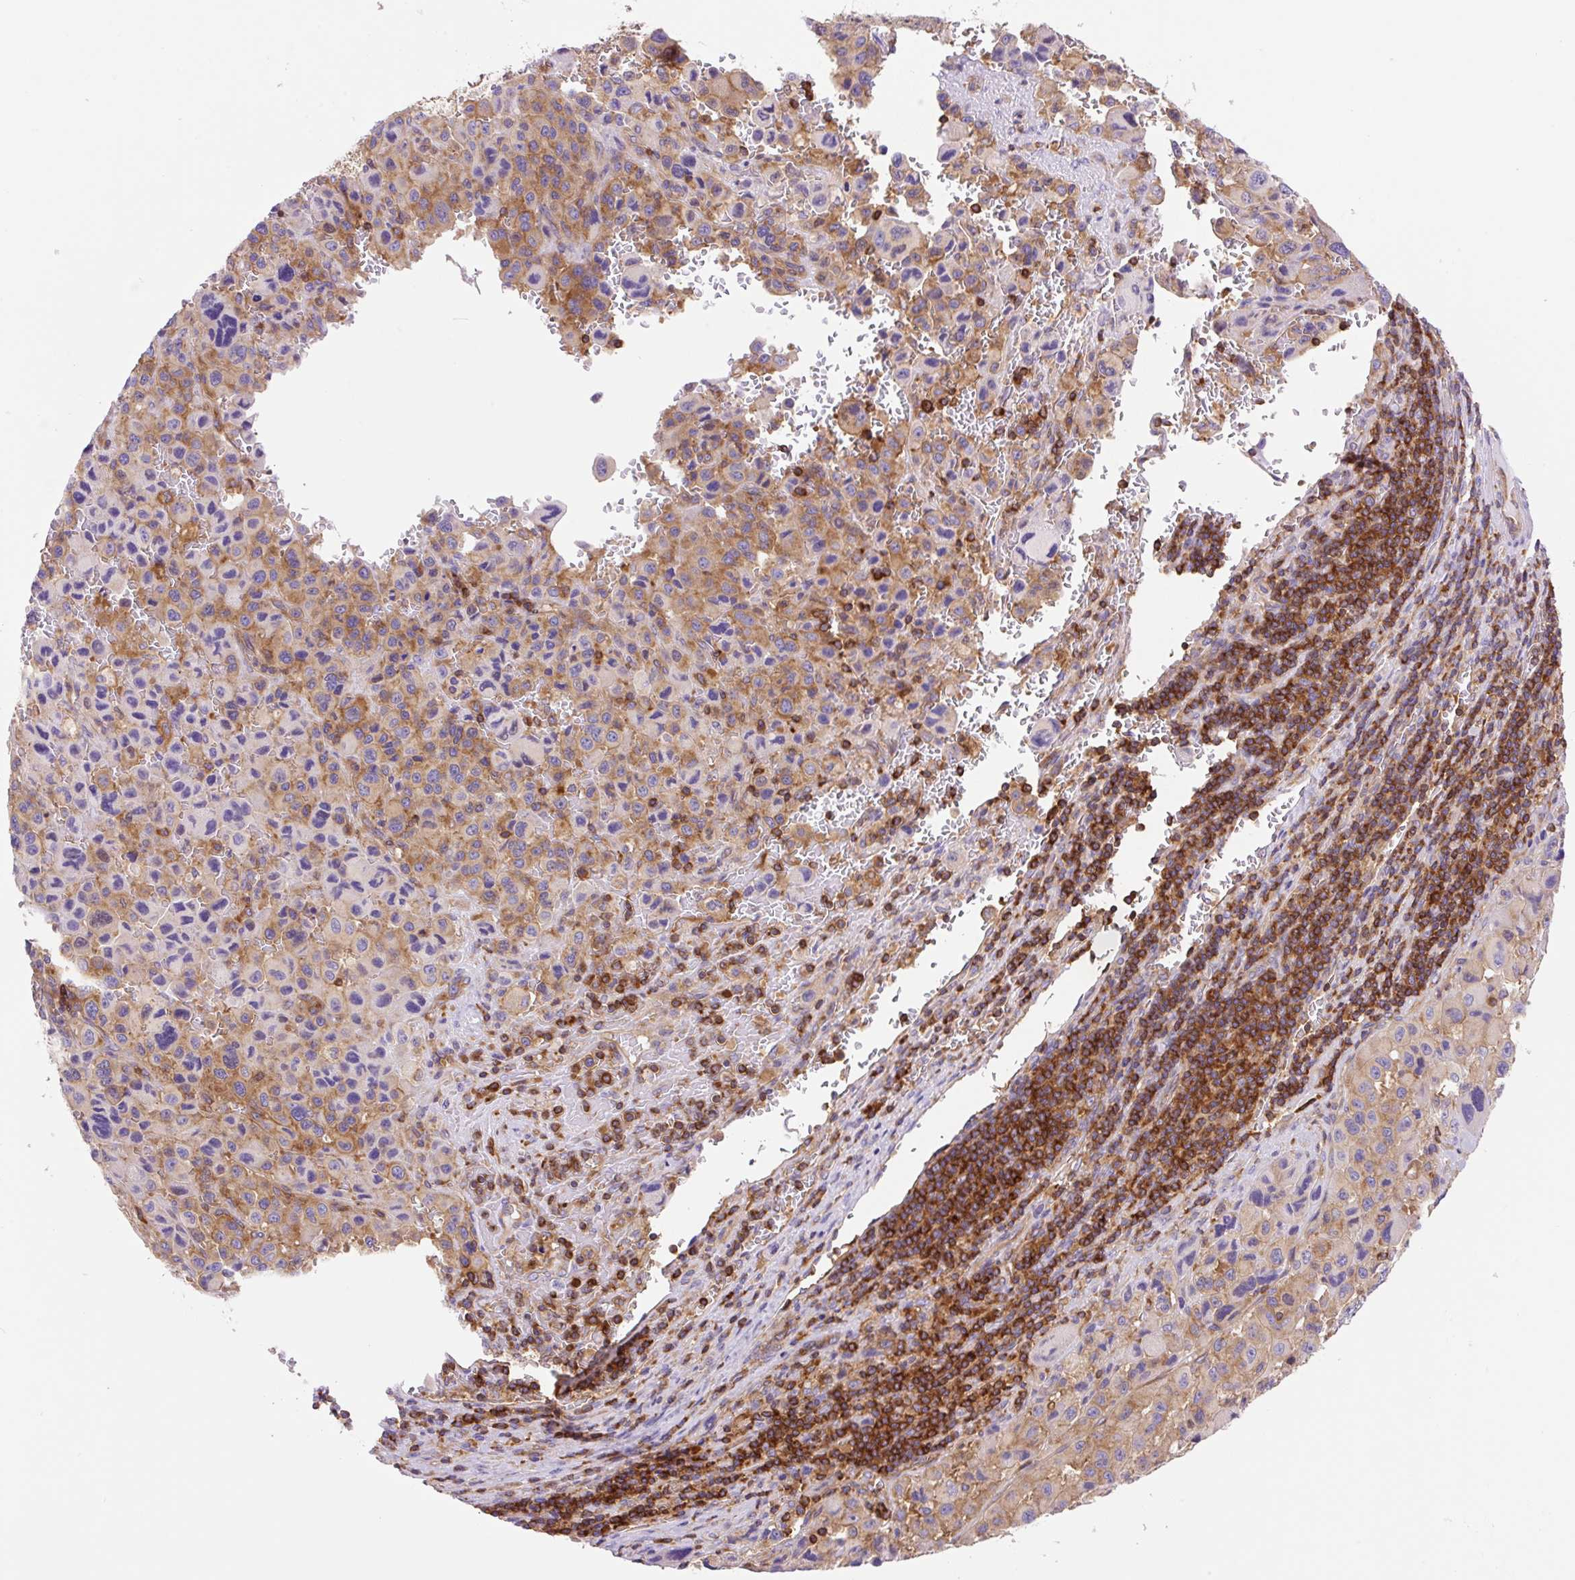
{"staining": {"intensity": "weak", "quantity": "25%-75%", "location": "cytoplasmic/membranous"}, "tissue": "melanoma", "cell_type": "Tumor cells", "image_type": "cancer", "snomed": [{"axis": "morphology", "description": "Malignant melanoma, Metastatic site"}, {"axis": "topography", "description": "Lymph node"}], "caption": "A micrograph of human melanoma stained for a protein shows weak cytoplasmic/membranous brown staining in tumor cells. The staining was performed using DAB (3,3'-diaminobenzidine) to visualize the protein expression in brown, while the nuclei were stained in blue with hematoxylin (Magnification: 20x).", "gene": "DNM2", "patient": {"sex": "female", "age": 65}}